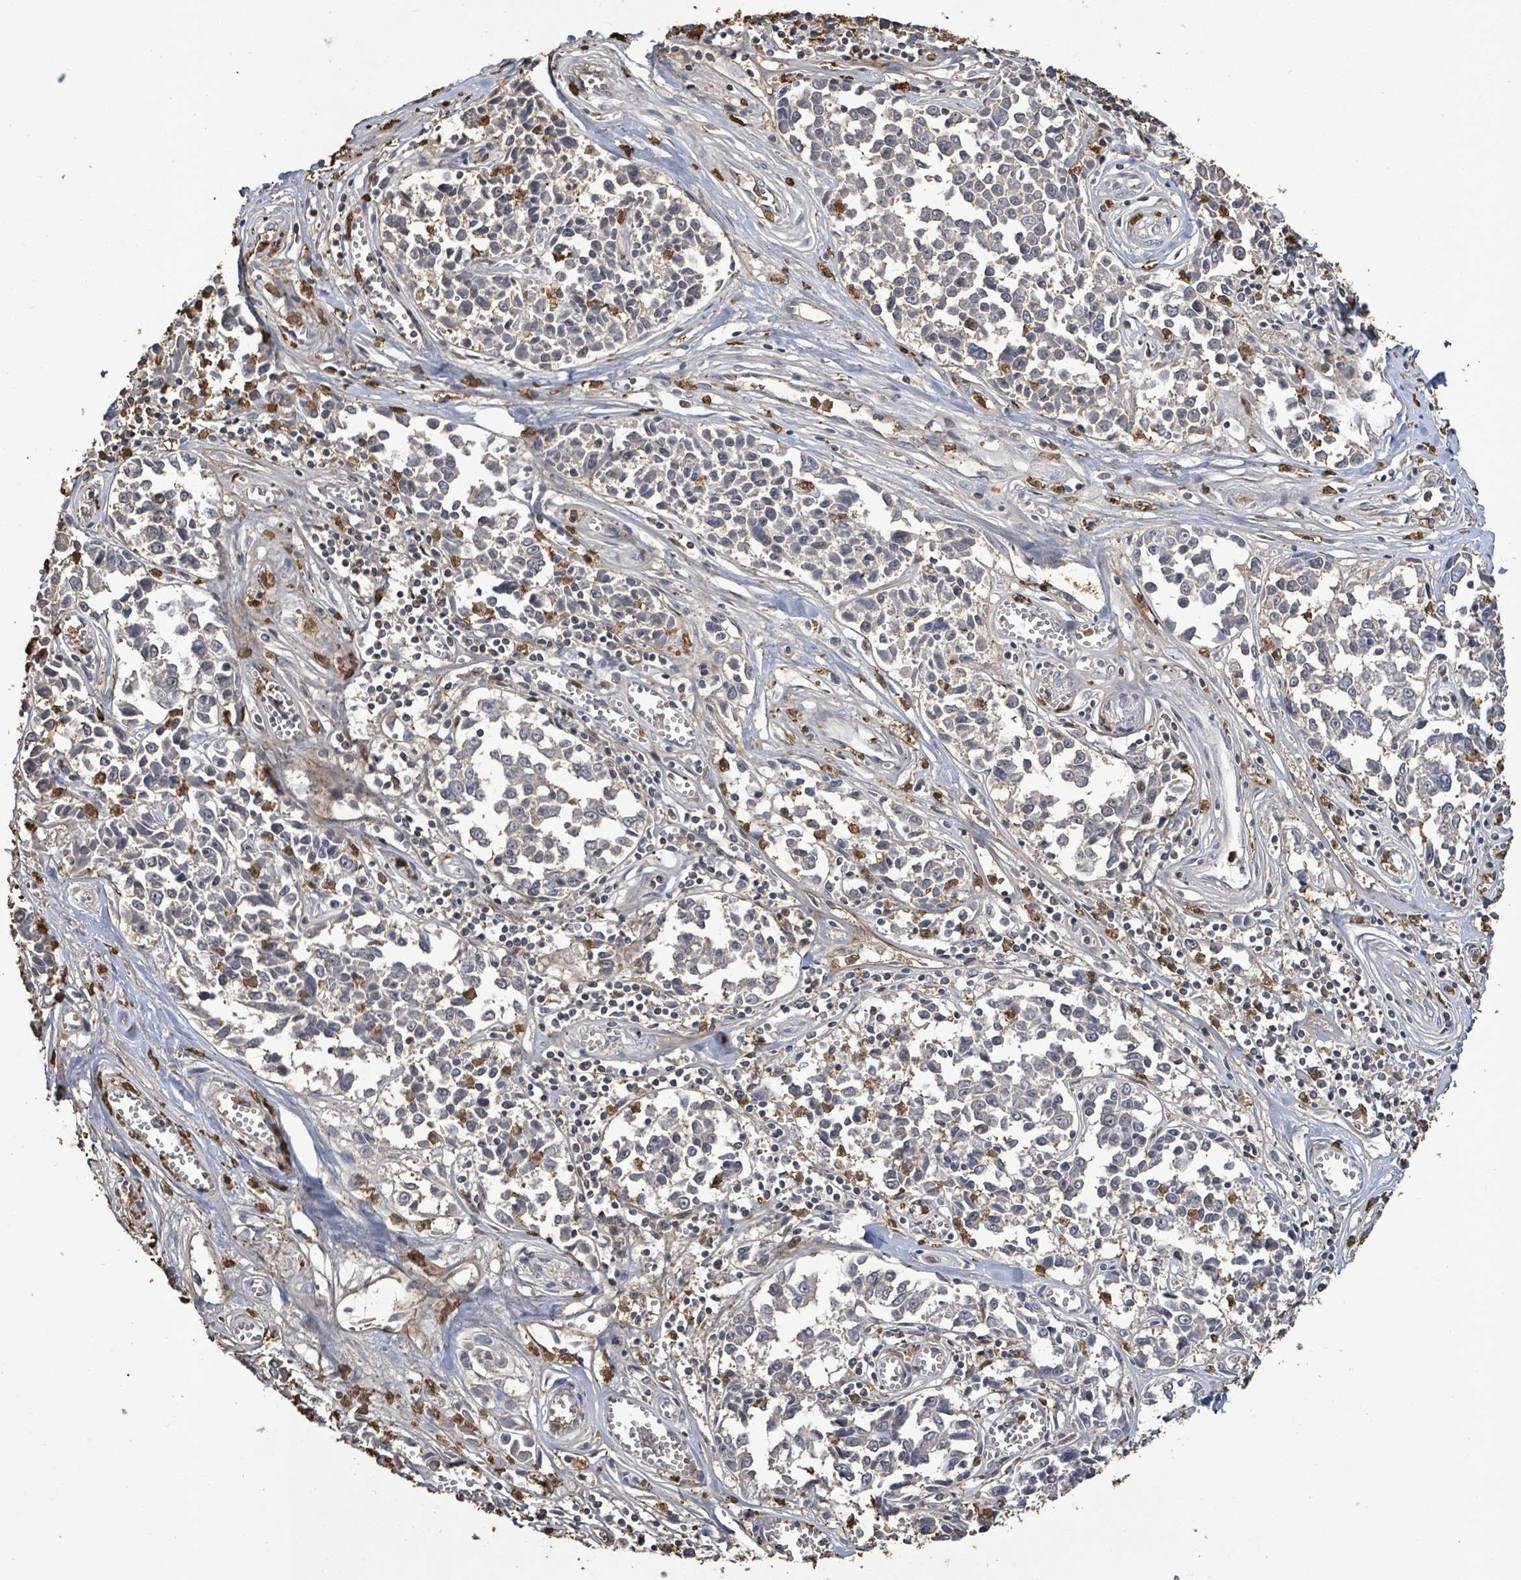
{"staining": {"intensity": "negative", "quantity": "none", "location": "none"}, "tissue": "melanoma", "cell_type": "Tumor cells", "image_type": "cancer", "snomed": [{"axis": "morphology", "description": "Malignant melanoma, NOS"}, {"axis": "topography", "description": "Skin"}], "caption": "A photomicrograph of melanoma stained for a protein shows no brown staining in tumor cells.", "gene": "FAM210A", "patient": {"sex": "female", "age": 64}}